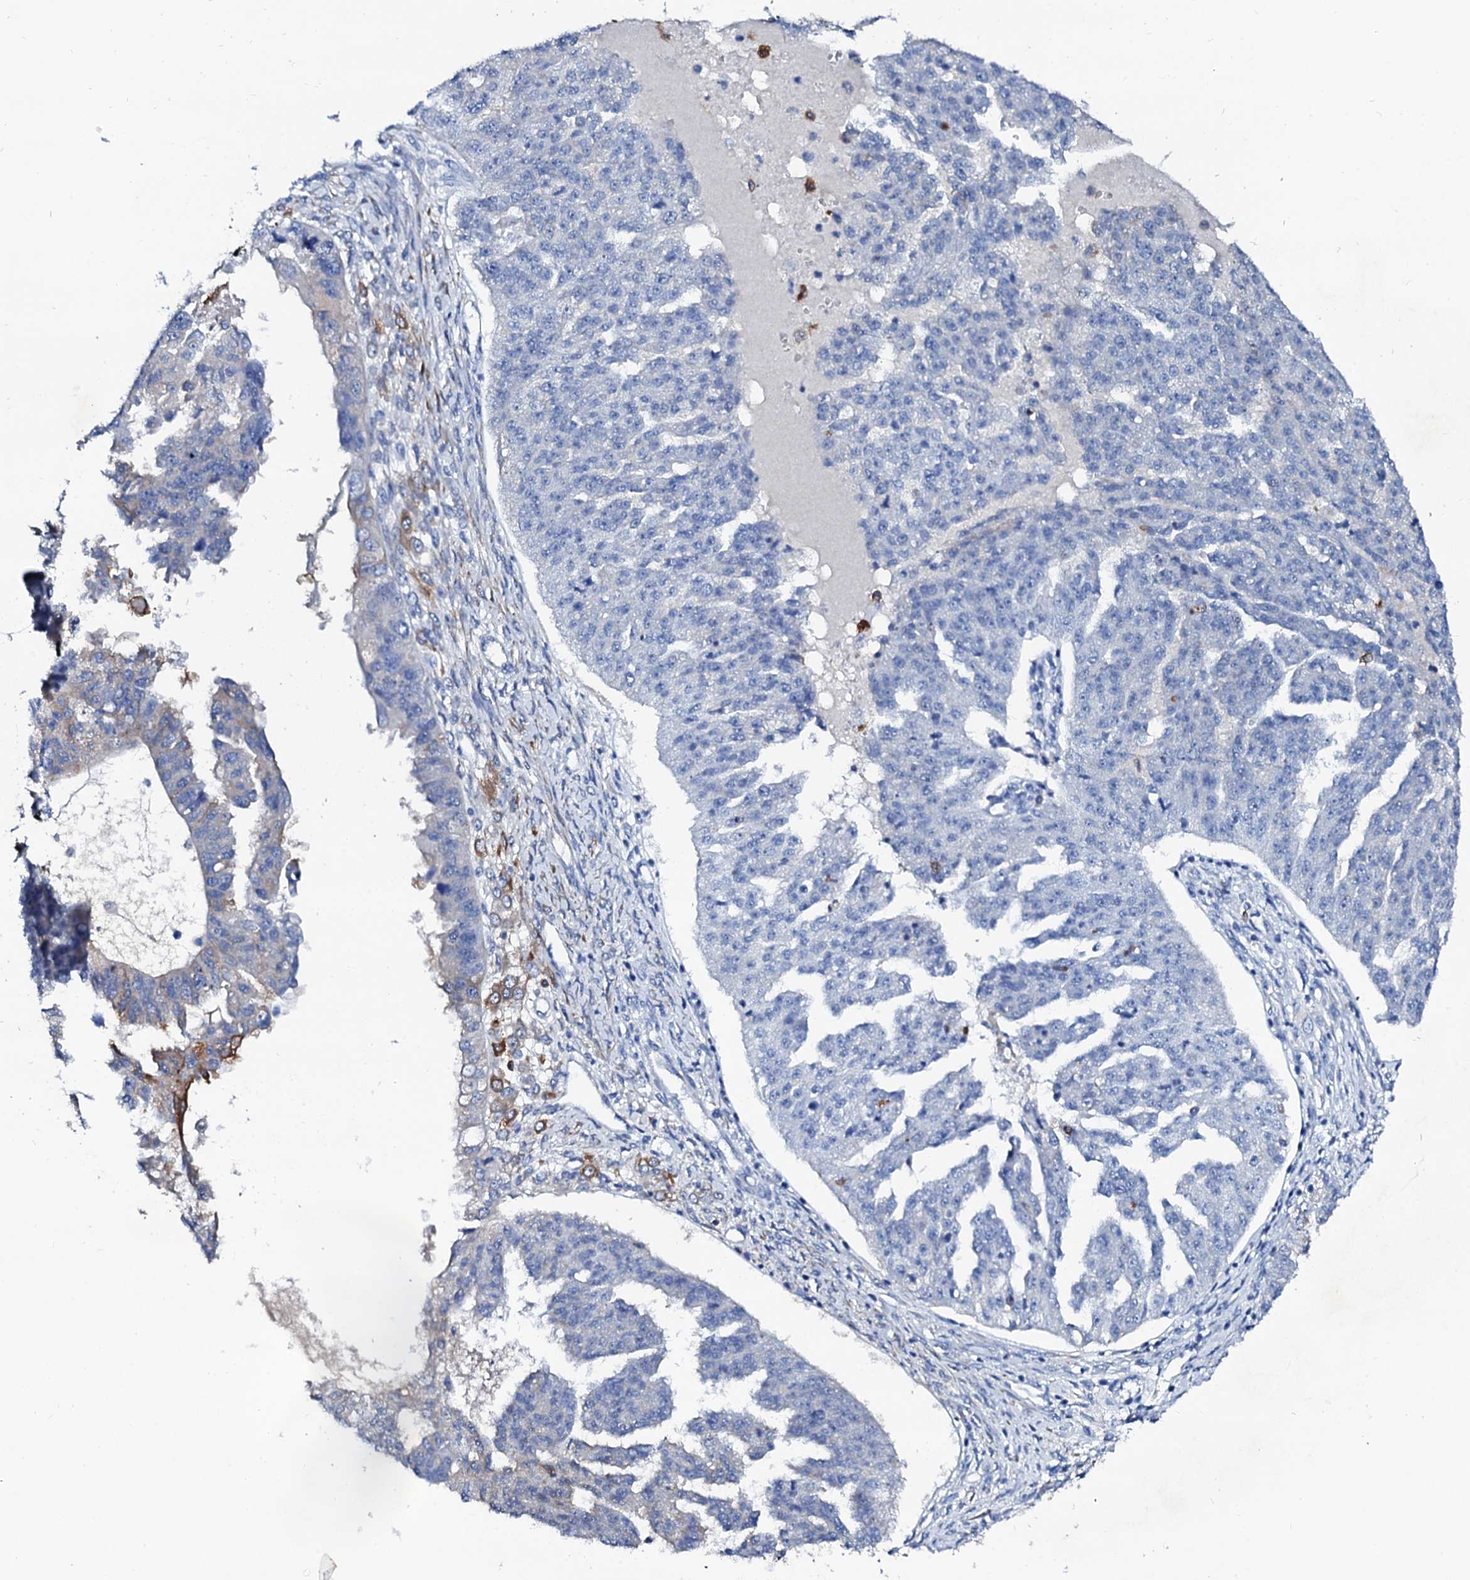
{"staining": {"intensity": "negative", "quantity": "none", "location": "none"}, "tissue": "ovarian cancer", "cell_type": "Tumor cells", "image_type": "cancer", "snomed": [{"axis": "morphology", "description": "Cystadenocarcinoma, serous, NOS"}, {"axis": "topography", "description": "Ovary"}], "caption": "IHC histopathology image of human serous cystadenocarcinoma (ovarian) stained for a protein (brown), which exhibits no expression in tumor cells. (Brightfield microscopy of DAB (3,3'-diaminobenzidine) immunohistochemistry (IHC) at high magnification).", "gene": "GLB1L3", "patient": {"sex": "female", "age": 58}}